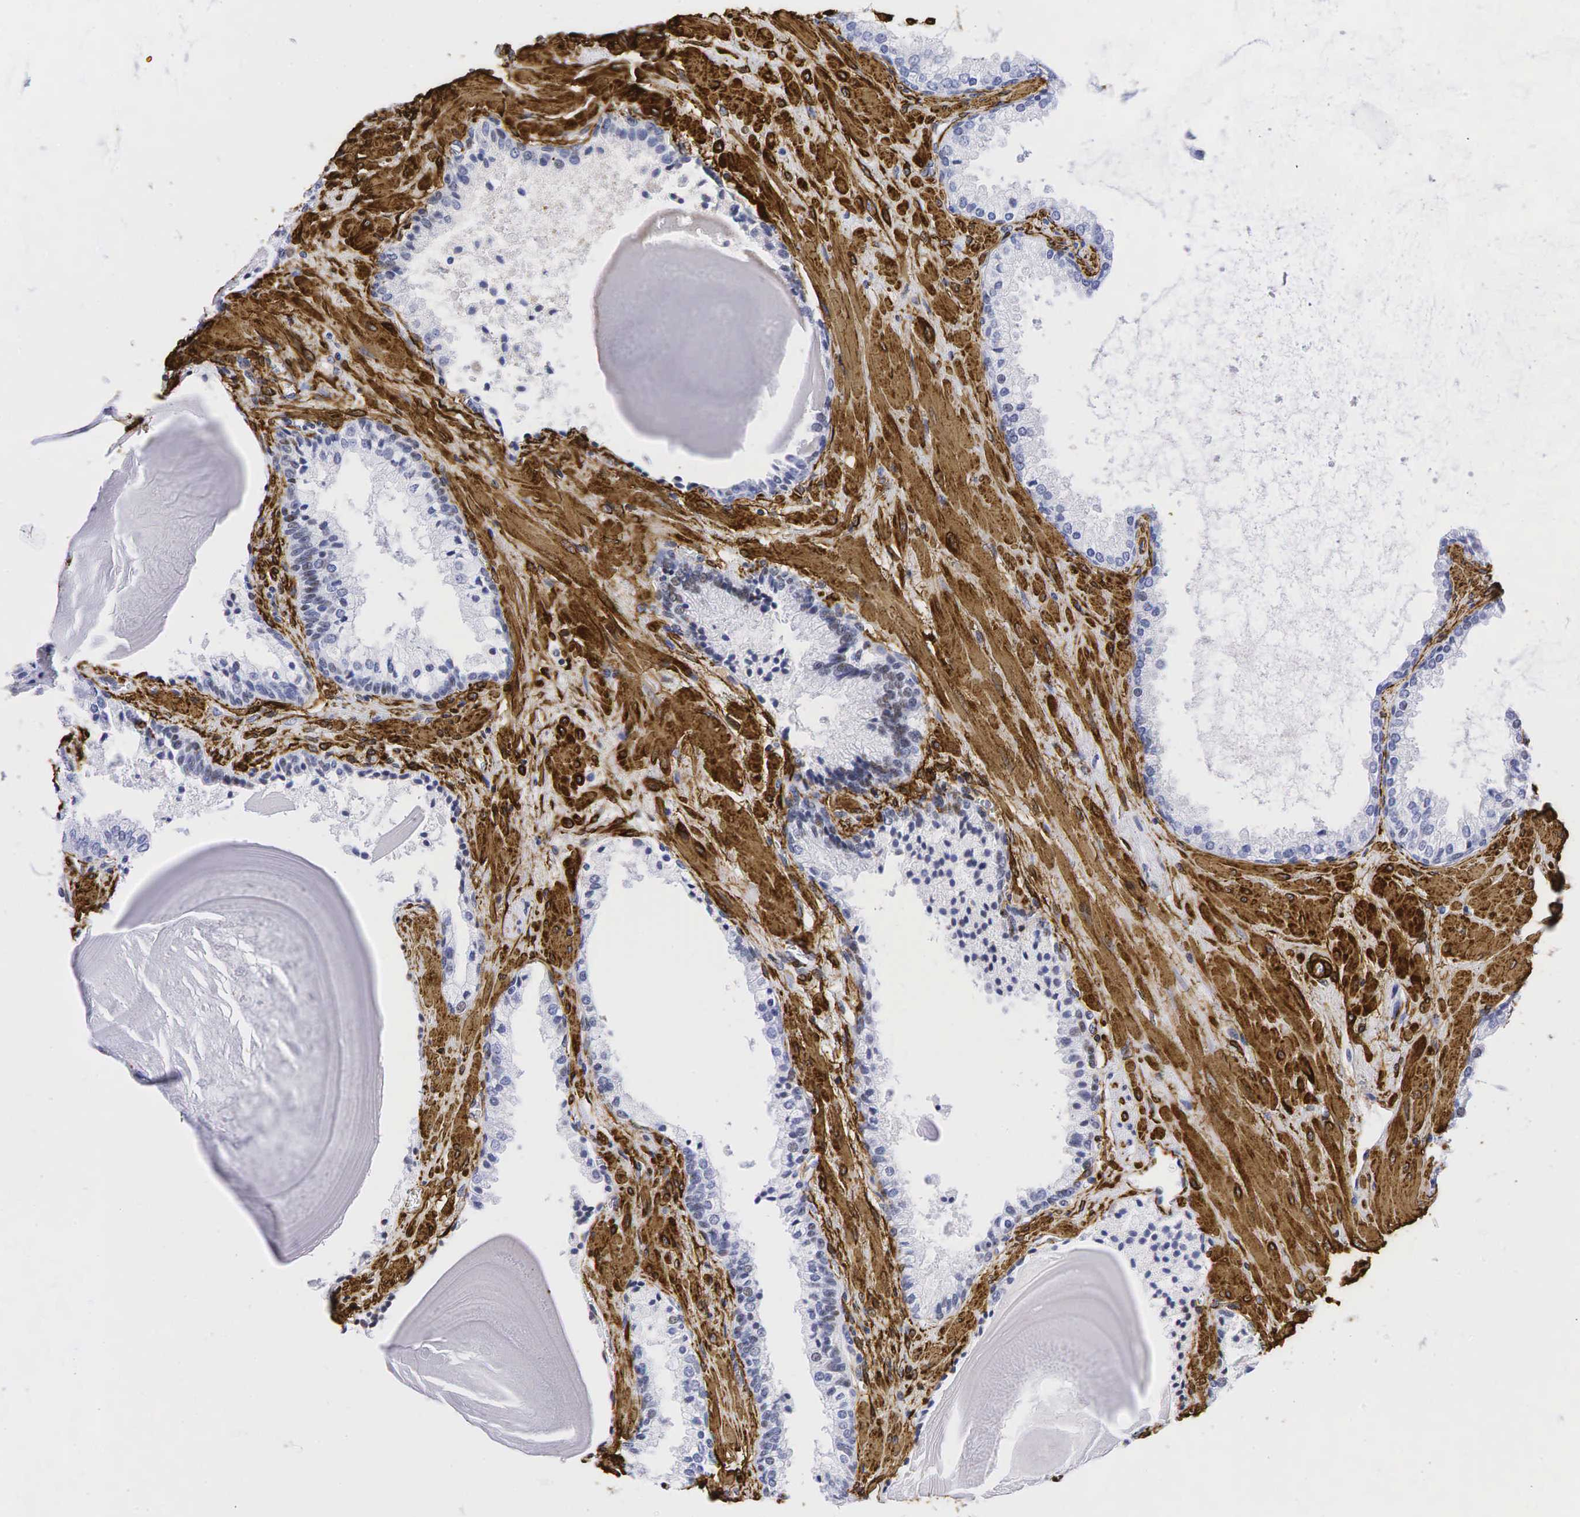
{"staining": {"intensity": "weak", "quantity": "<25%", "location": "nuclear"}, "tissue": "prostate cancer", "cell_type": "Tumor cells", "image_type": "cancer", "snomed": [{"axis": "morphology", "description": "Adenocarcinoma, Medium grade"}, {"axis": "topography", "description": "Prostate"}], "caption": "Tumor cells show no significant protein staining in prostate cancer.", "gene": "ACTA2", "patient": {"sex": "male", "age": 70}}